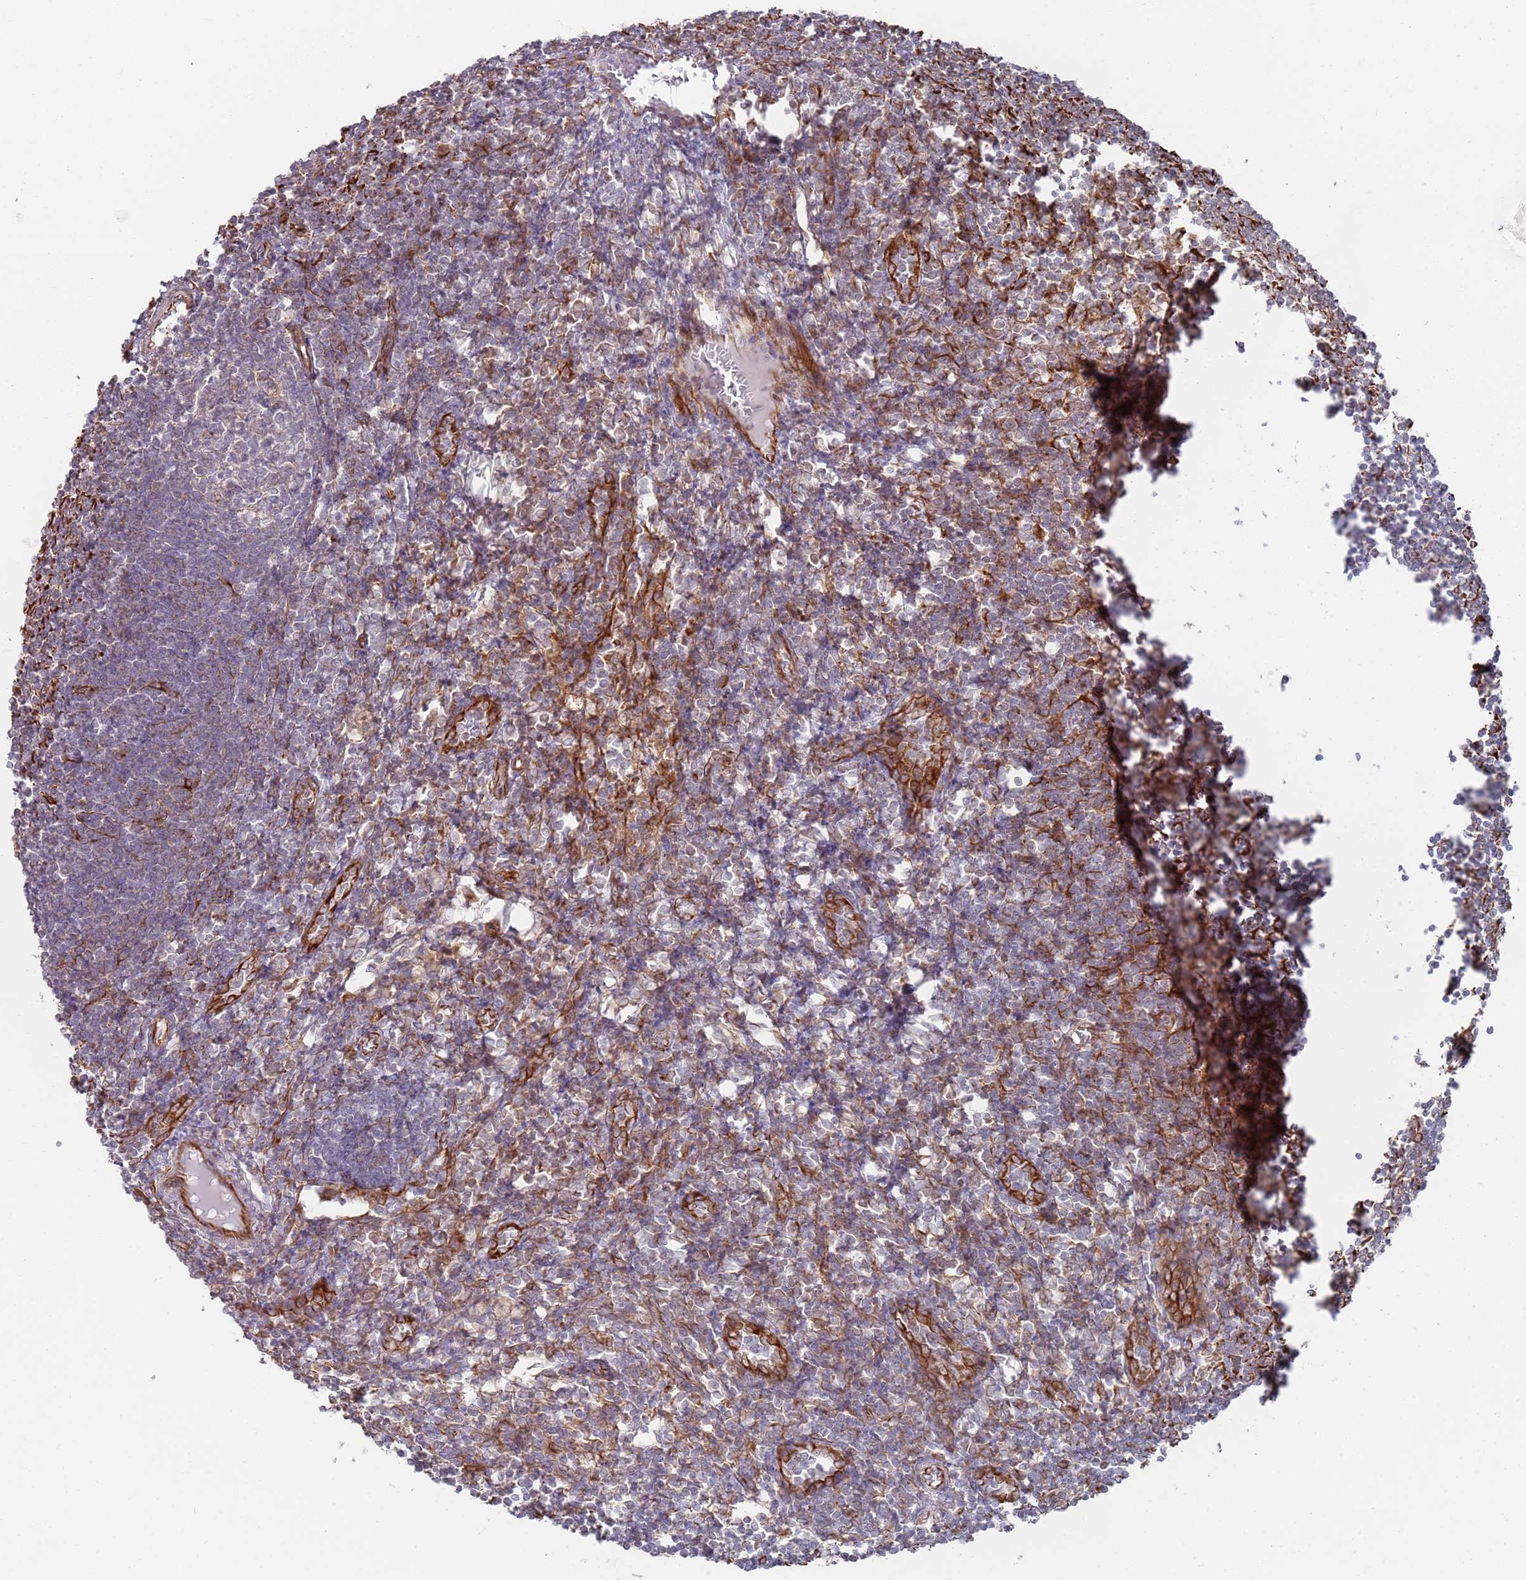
{"staining": {"intensity": "negative", "quantity": "none", "location": "none"}, "tissue": "lymph node", "cell_type": "Germinal center cells", "image_type": "normal", "snomed": [{"axis": "morphology", "description": "Normal tissue, NOS"}, {"axis": "morphology", "description": "Malignant melanoma, Metastatic site"}, {"axis": "topography", "description": "Lymph node"}], "caption": "IHC histopathology image of unremarkable lymph node stained for a protein (brown), which shows no expression in germinal center cells.", "gene": "PHF21A", "patient": {"sex": "male", "age": 41}}